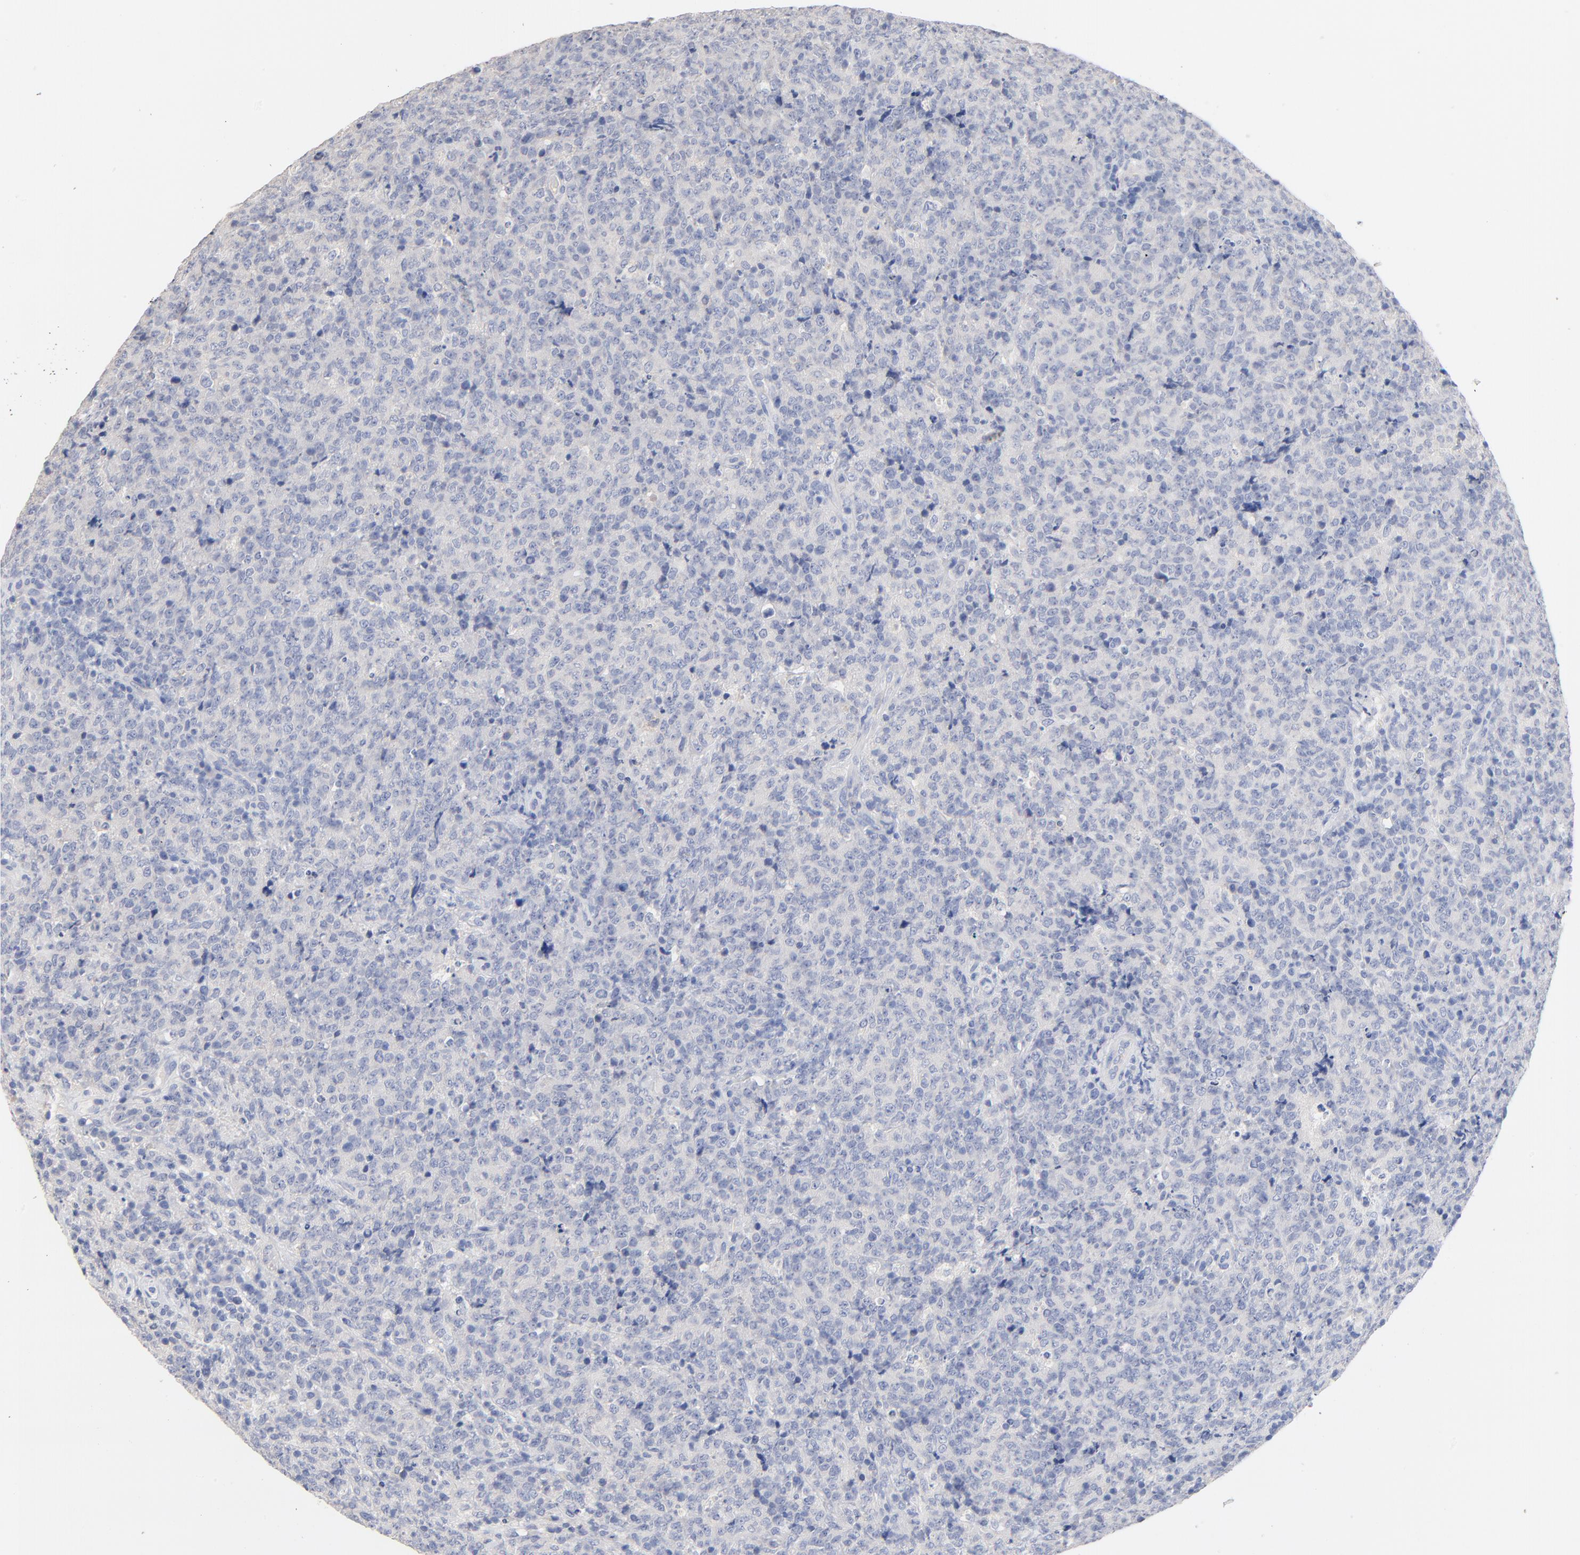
{"staining": {"intensity": "negative", "quantity": "none", "location": "none"}, "tissue": "lymphoma", "cell_type": "Tumor cells", "image_type": "cancer", "snomed": [{"axis": "morphology", "description": "Malignant lymphoma, non-Hodgkin's type, High grade"}, {"axis": "topography", "description": "Tonsil"}], "caption": "High-grade malignant lymphoma, non-Hodgkin's type was stained to show a protein in brown. There is no significant staining in tumor cells.", "gene": "CPS1", "patient": {"sex": "female", "age": 36}}